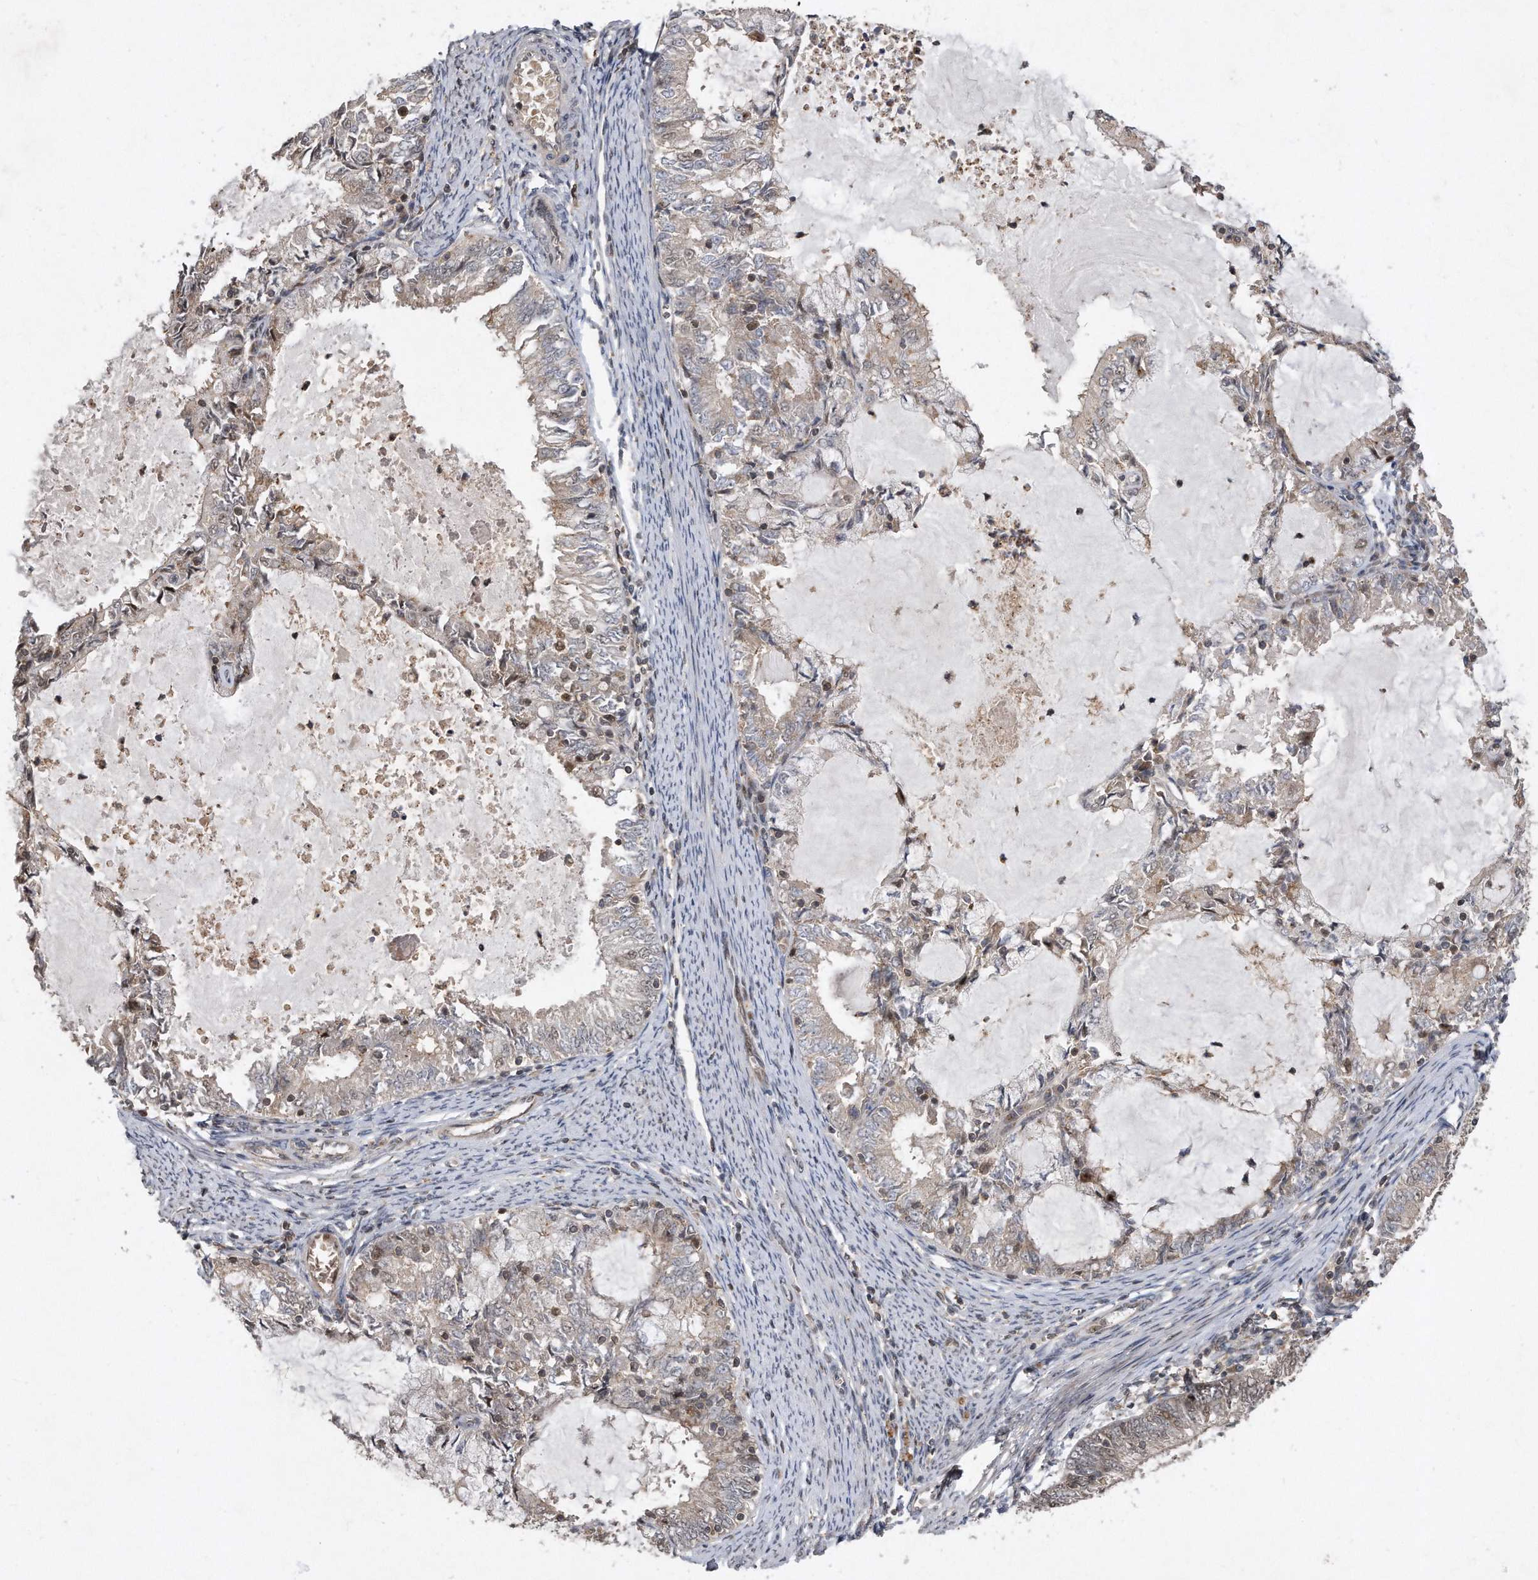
{"staining": {"intensity": "weak", "quantity": "<25%", "location": "cytoplasmic/membranous"}, "tissue": "endometrial cancer", "cell_type": "Tumor cells", "image_type": "cancer", "snomed": [{"axis": "morphology", "description": "Adenocarcinoma, NOS"}, {"axis": "topography", "description": "Endometrium"}], "caption": "Protein analysis of endometrial adenocarcinoma exhibits no significant expression in tumor cells.", "gene": "PGBD2", "patient": {"sex": "female", "age": 57}}